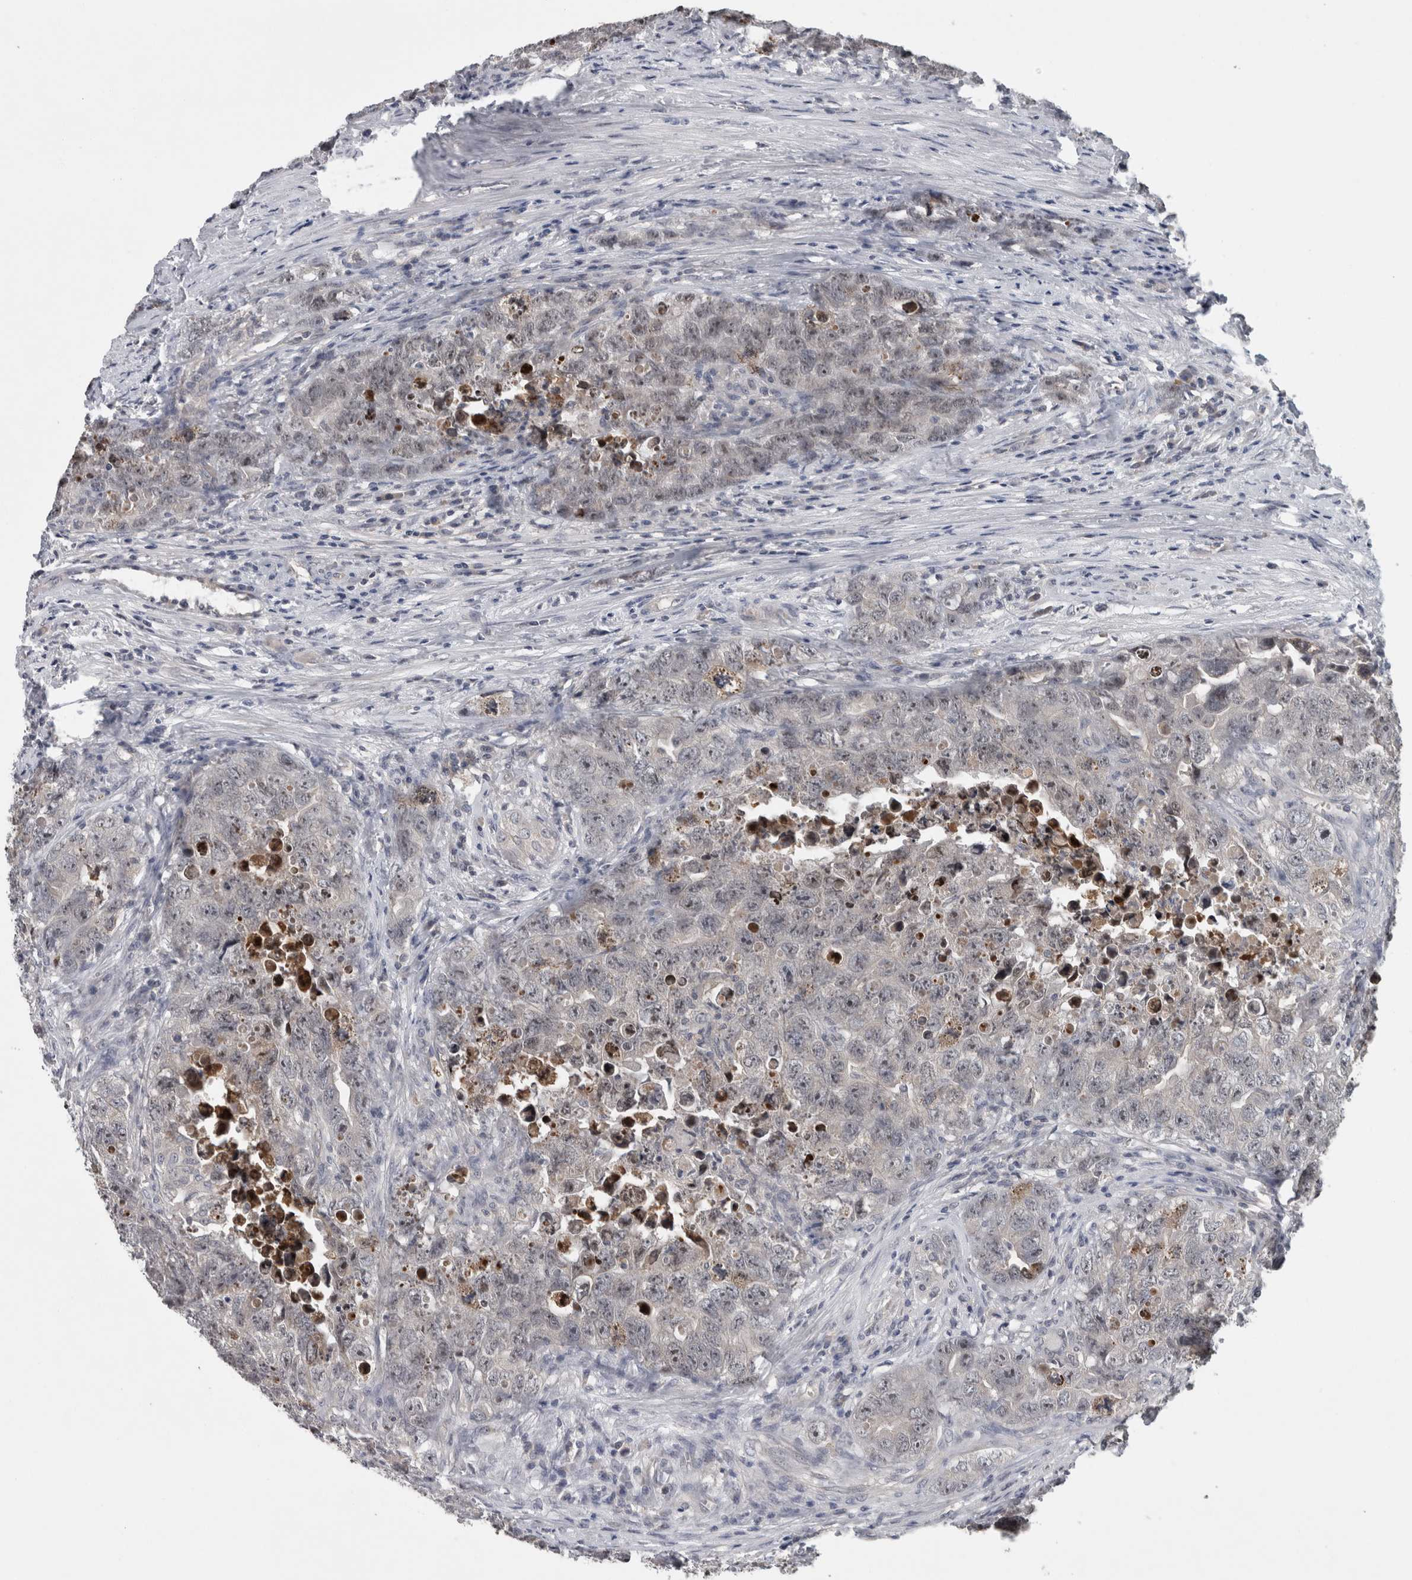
{"staining": {"intensity": "weak", "quantity": "<25%", "location": "nuclear"}, "tissue": "testis cancer", "cell_type": "Tumor cells", "image_type": "cancer", "snomed": [{"axis": "morphology", "description": "Seminoma, NOS"}, {"axis": "morphology", "description": "Carcinoma, Embryonal, NOS"}, {"axis": "topography", "description": "Testis"}], "caption": "Immunohistochemical staining of testis cancer demonstrates no significant staining in tumor cells.", "gene": "RBM28", "patient": {"sex": "male", "age": 43}}